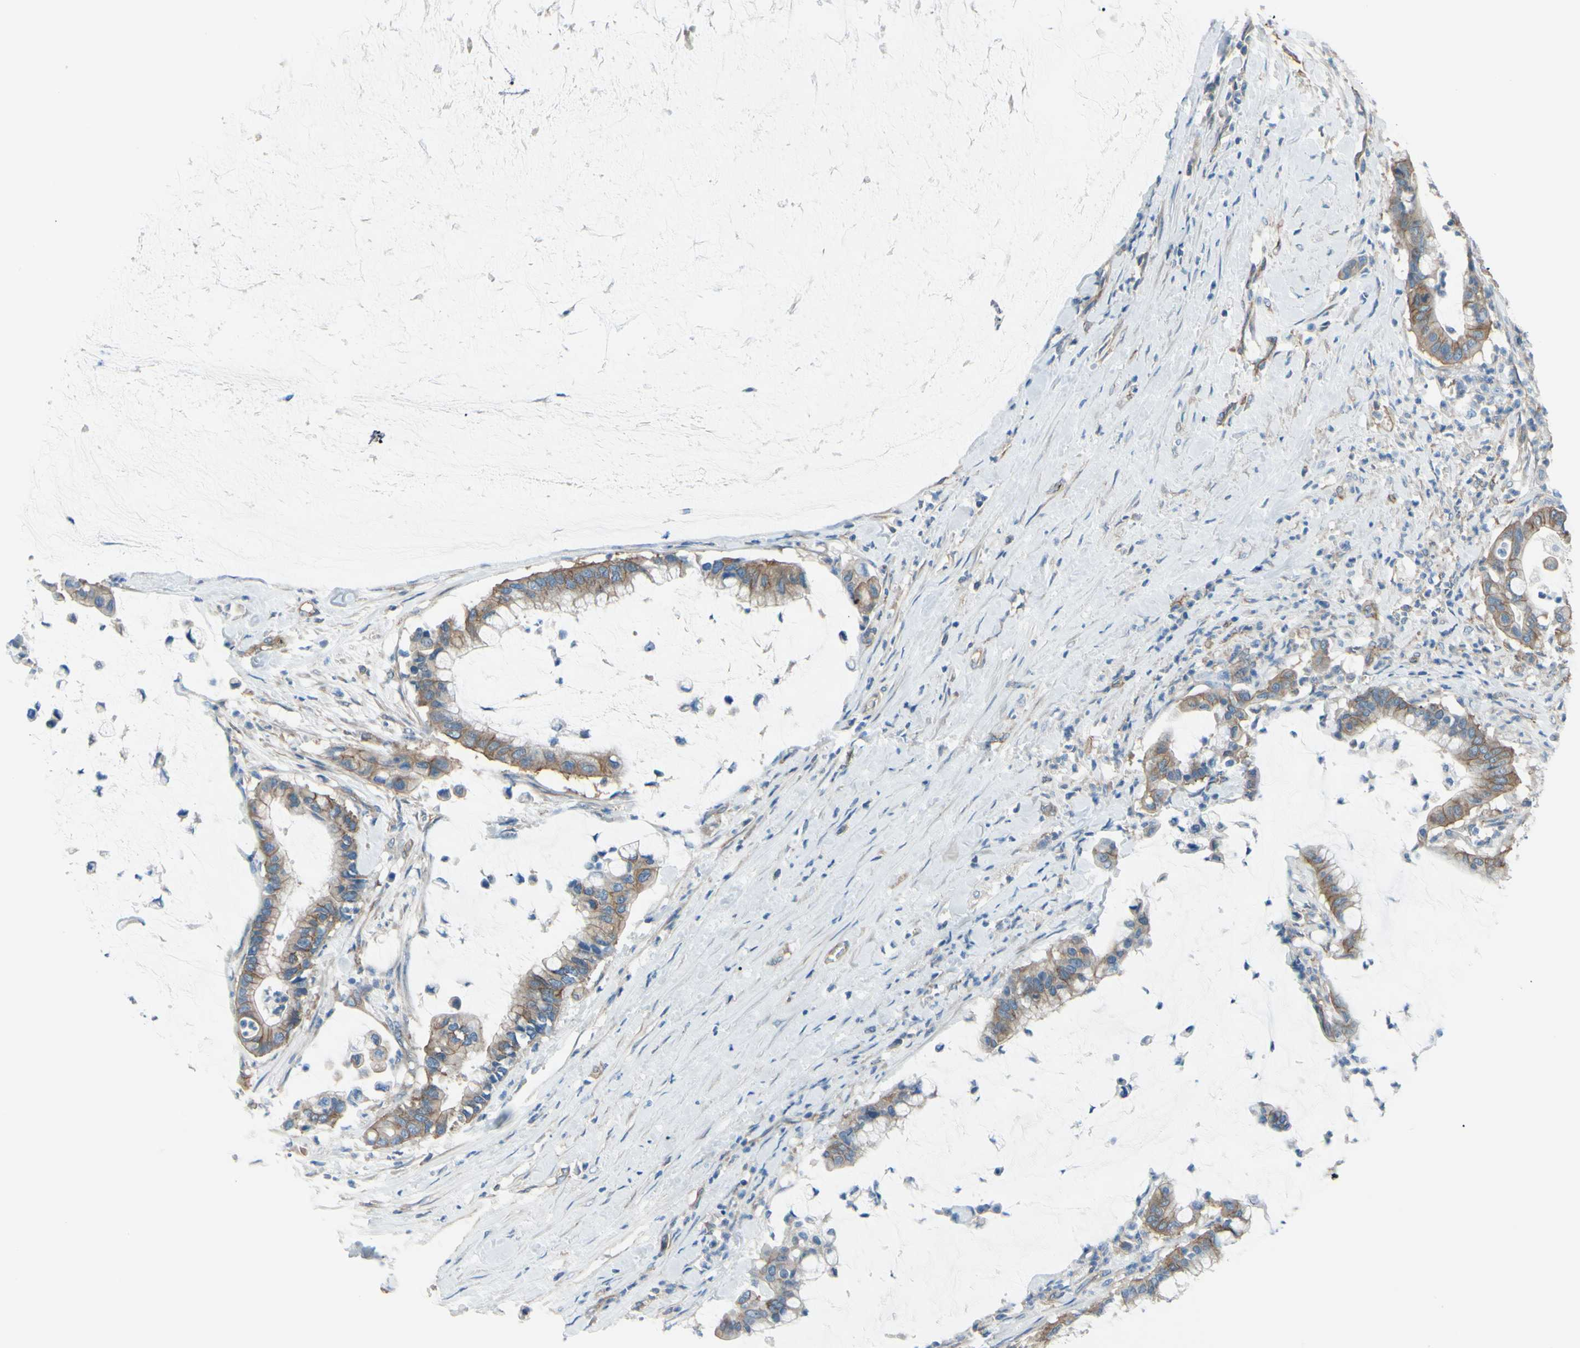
{"staining": {"intensity": "weak", "quantity": ">75%", "location": "cytoplasmic/membranous"}, "tissue": "pancreatic cancer", "cell_type": "Tumor cells", "image_type": "cancer", "snomed": [{"axis": "morphology", "description": "Adenocarcinoma, NOS"}, {"axis": "topography", "description": "Pancreas"}], "caption": "High-power microscopy captured an immunohistochemistry (IHC) photomicrograph of pancreatic cancer (adenocarcinoma), revealing weak cytoplasmic/membranous staining in approximately >75% of tumor cells. (Brightfield microscopy of DAB IHC at high magnification).", "gene": "ADD1", "patient": {"sex": "male", "age": 41}}